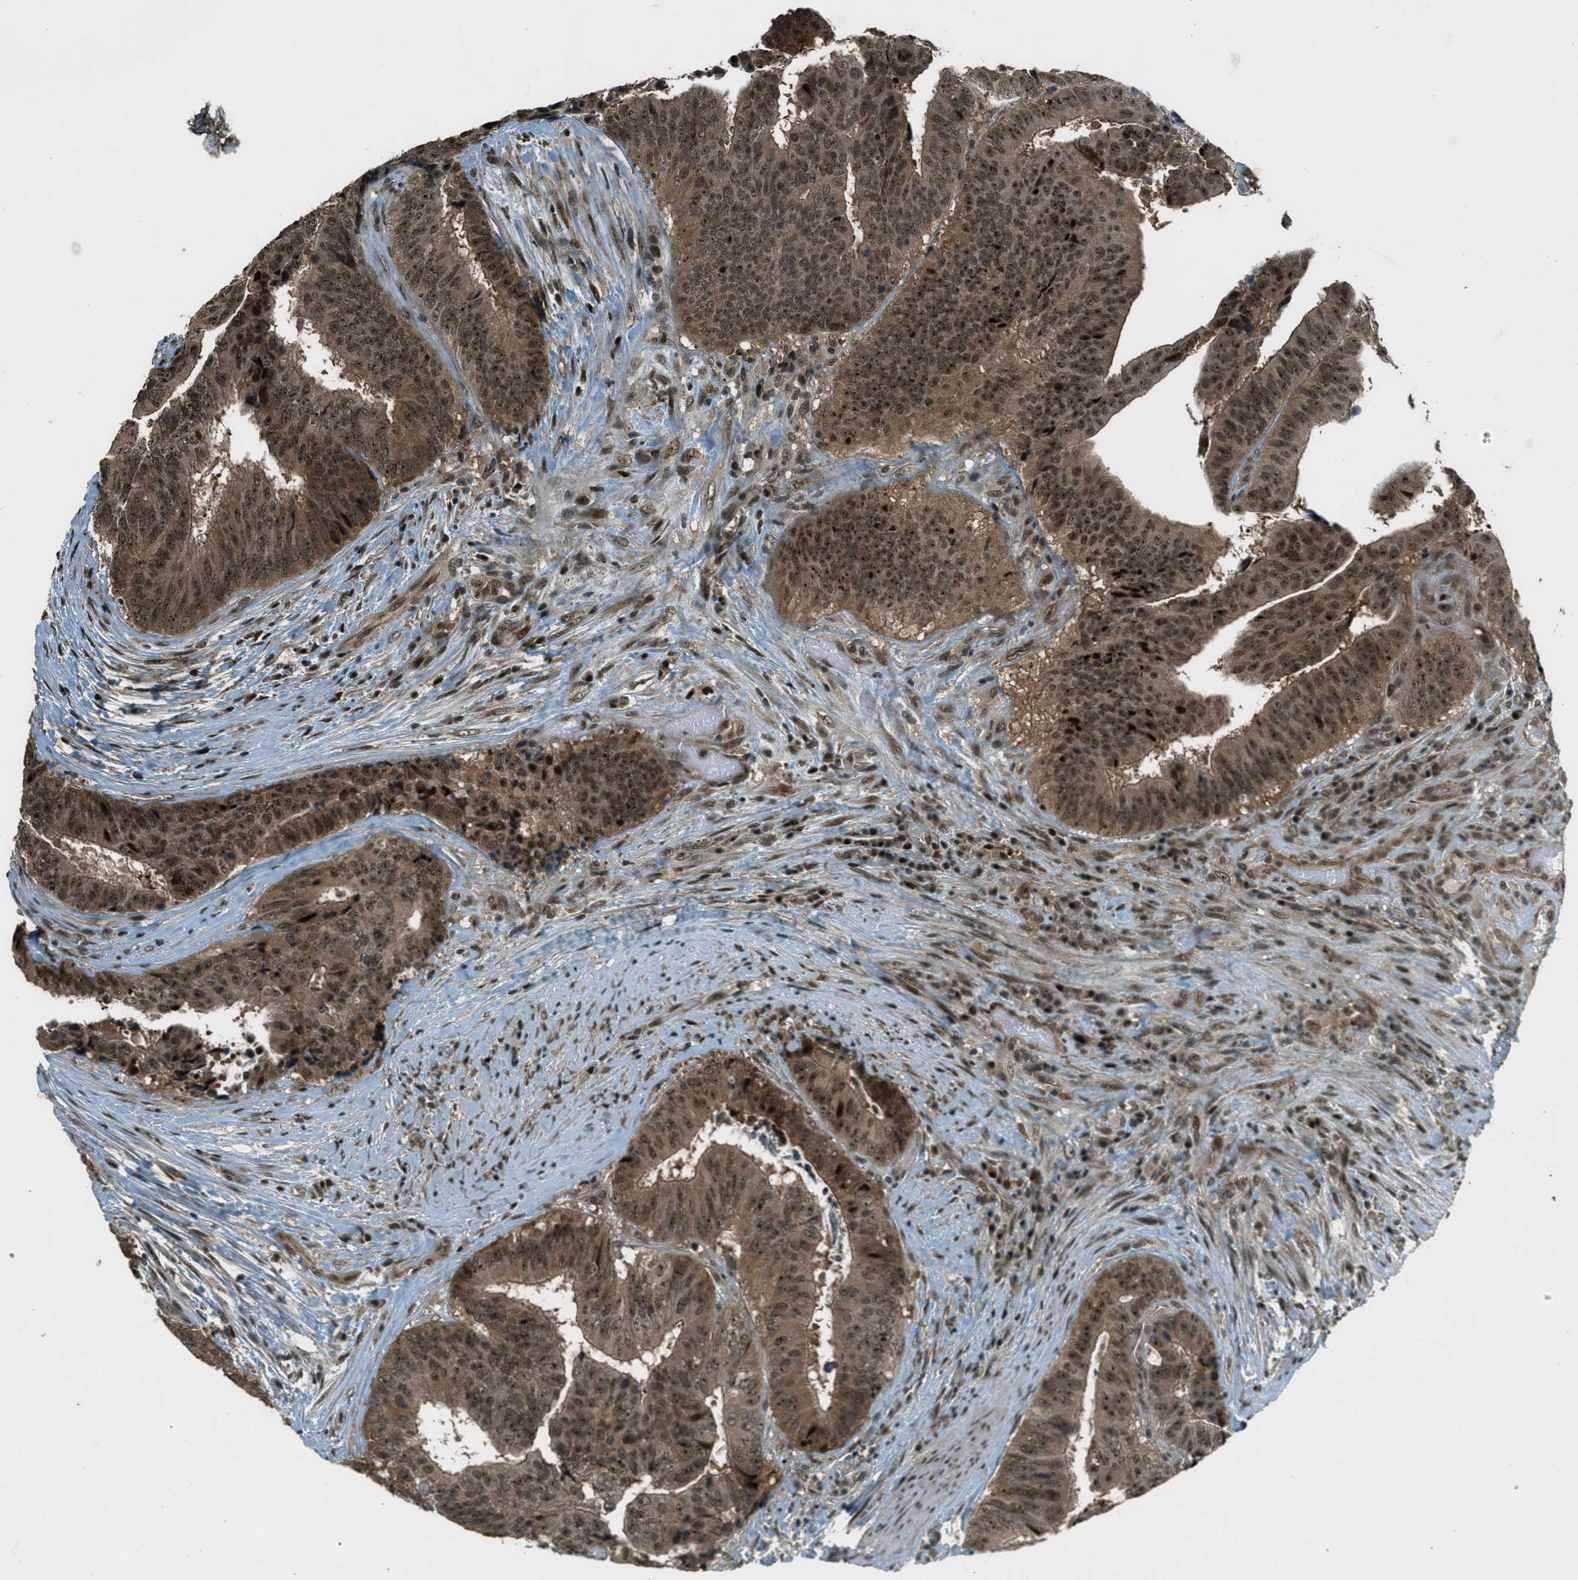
{"staining": {"intensity": "strong", "quantity": ">75%", "location": "cytoplasmic/membranous,nuclear"}, "tissue": "colorectal cancer", "cell_type": "Tumor cells", "image_type": "cancer", "snomed": [{"axis": "morphology", "description": "Adenocarcinoma, NOS"}, {"axis": "topography", "description": "Rectum"}], "caption": "Strong cytoplasmic/membranous and nuclear expression for a protein is identified in approximately >75% of tumor cells of colorectal adenocarcinoma using immunohistochemistry (IHC).", "gene": "FOXM1", "patient": {"sex": "male", "age": 72}}